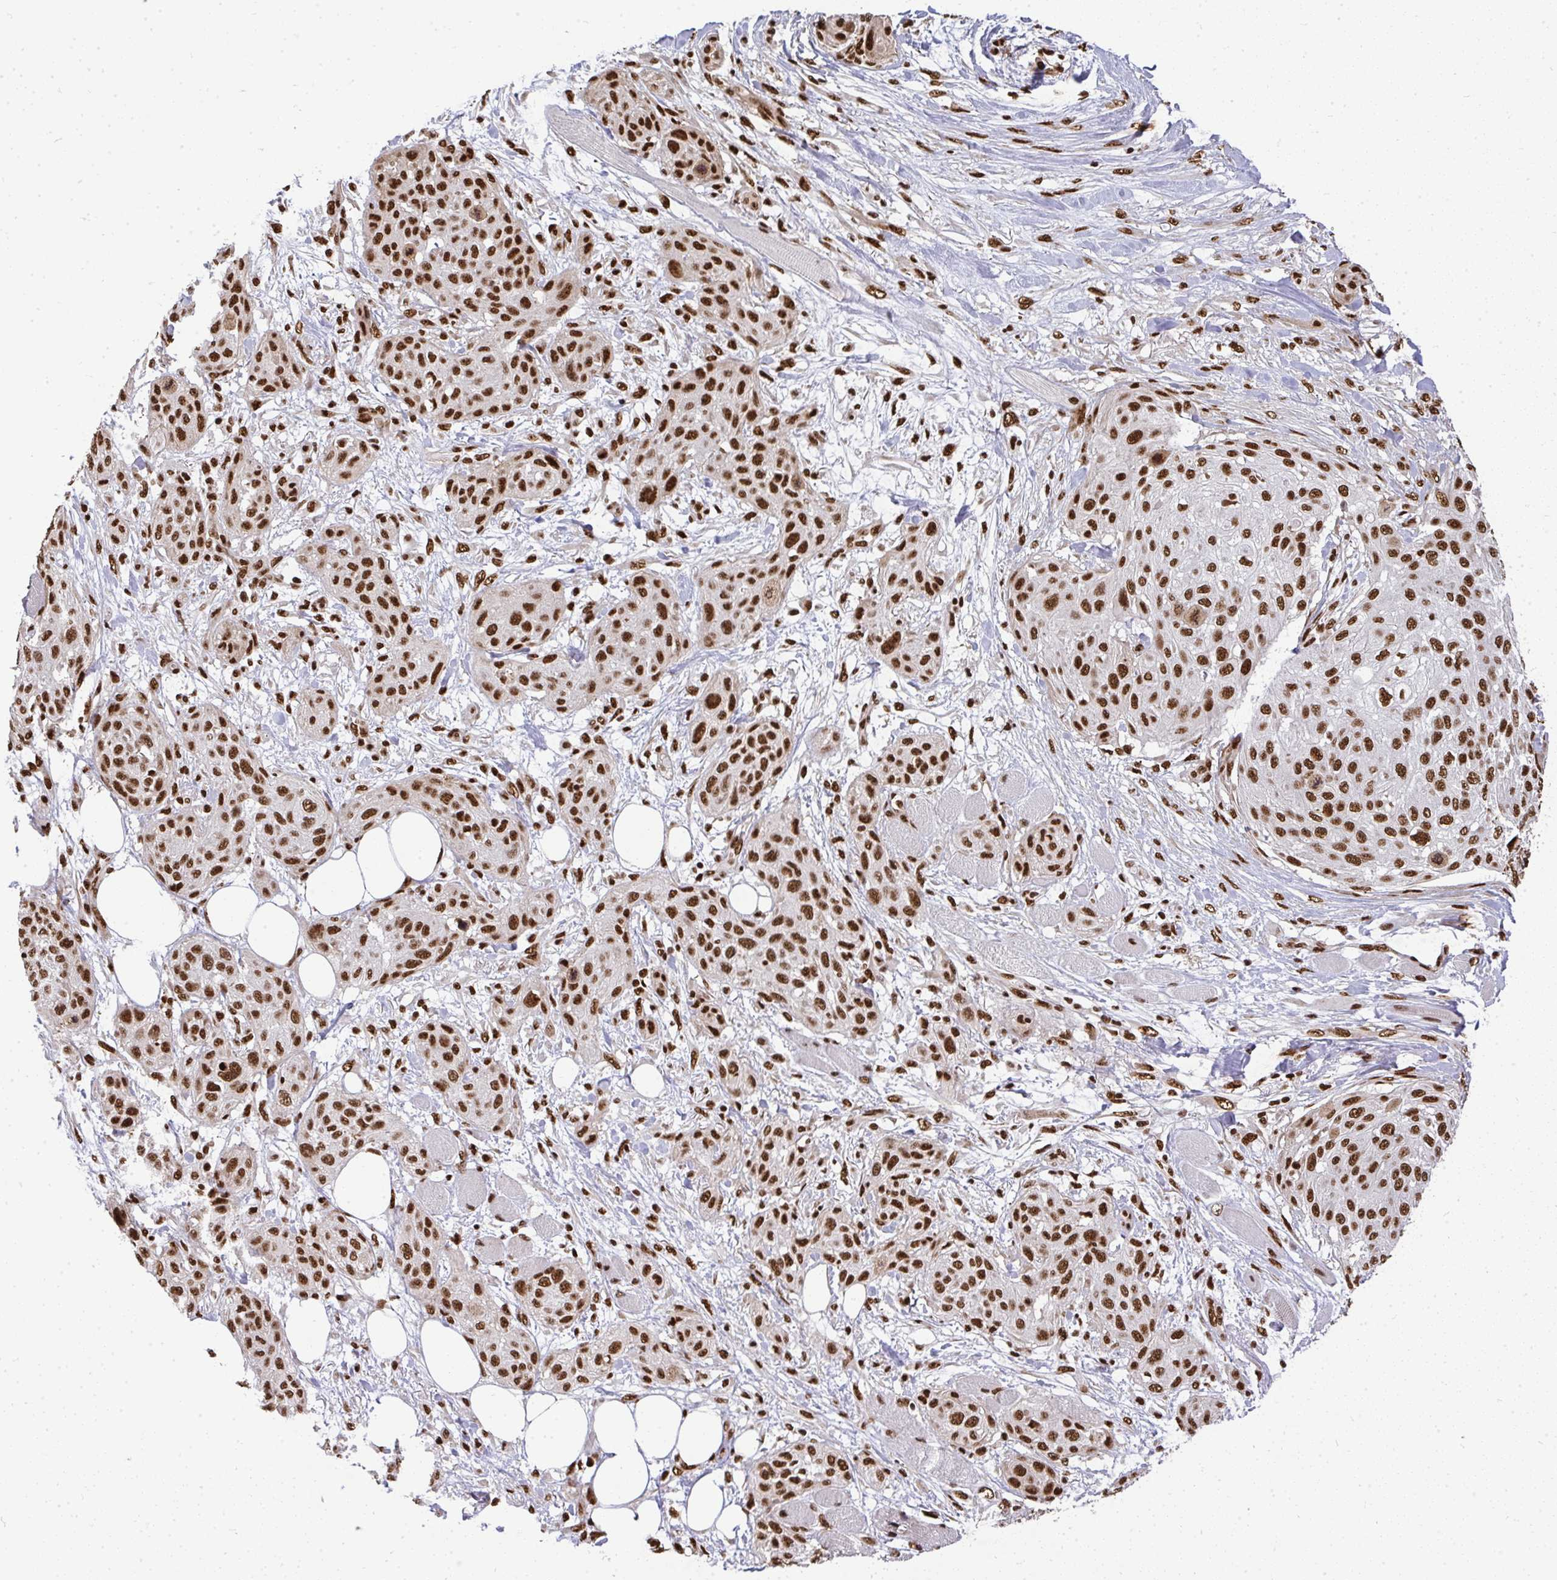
{"staining": {"intensity": "moderate", "quantity": ">75%", "location": "nuclear"}, "tissue": "skin cancer", "cell_type": "Tumor cells", "image_type": "cancer", "snomed": [{"axis": "morphology", "description": "Squamous cell carcinoma, NOS"}, {"axis": "topography", "description": "Skin"}], "caption": "A high-resolution photomicrograph shows IHC staining of skin cancer, which shows moderate nuclear positivity in about >75% of tumor cells.", "gene": "U2AF1", "patient": {"sex": "female", "age": 87}}